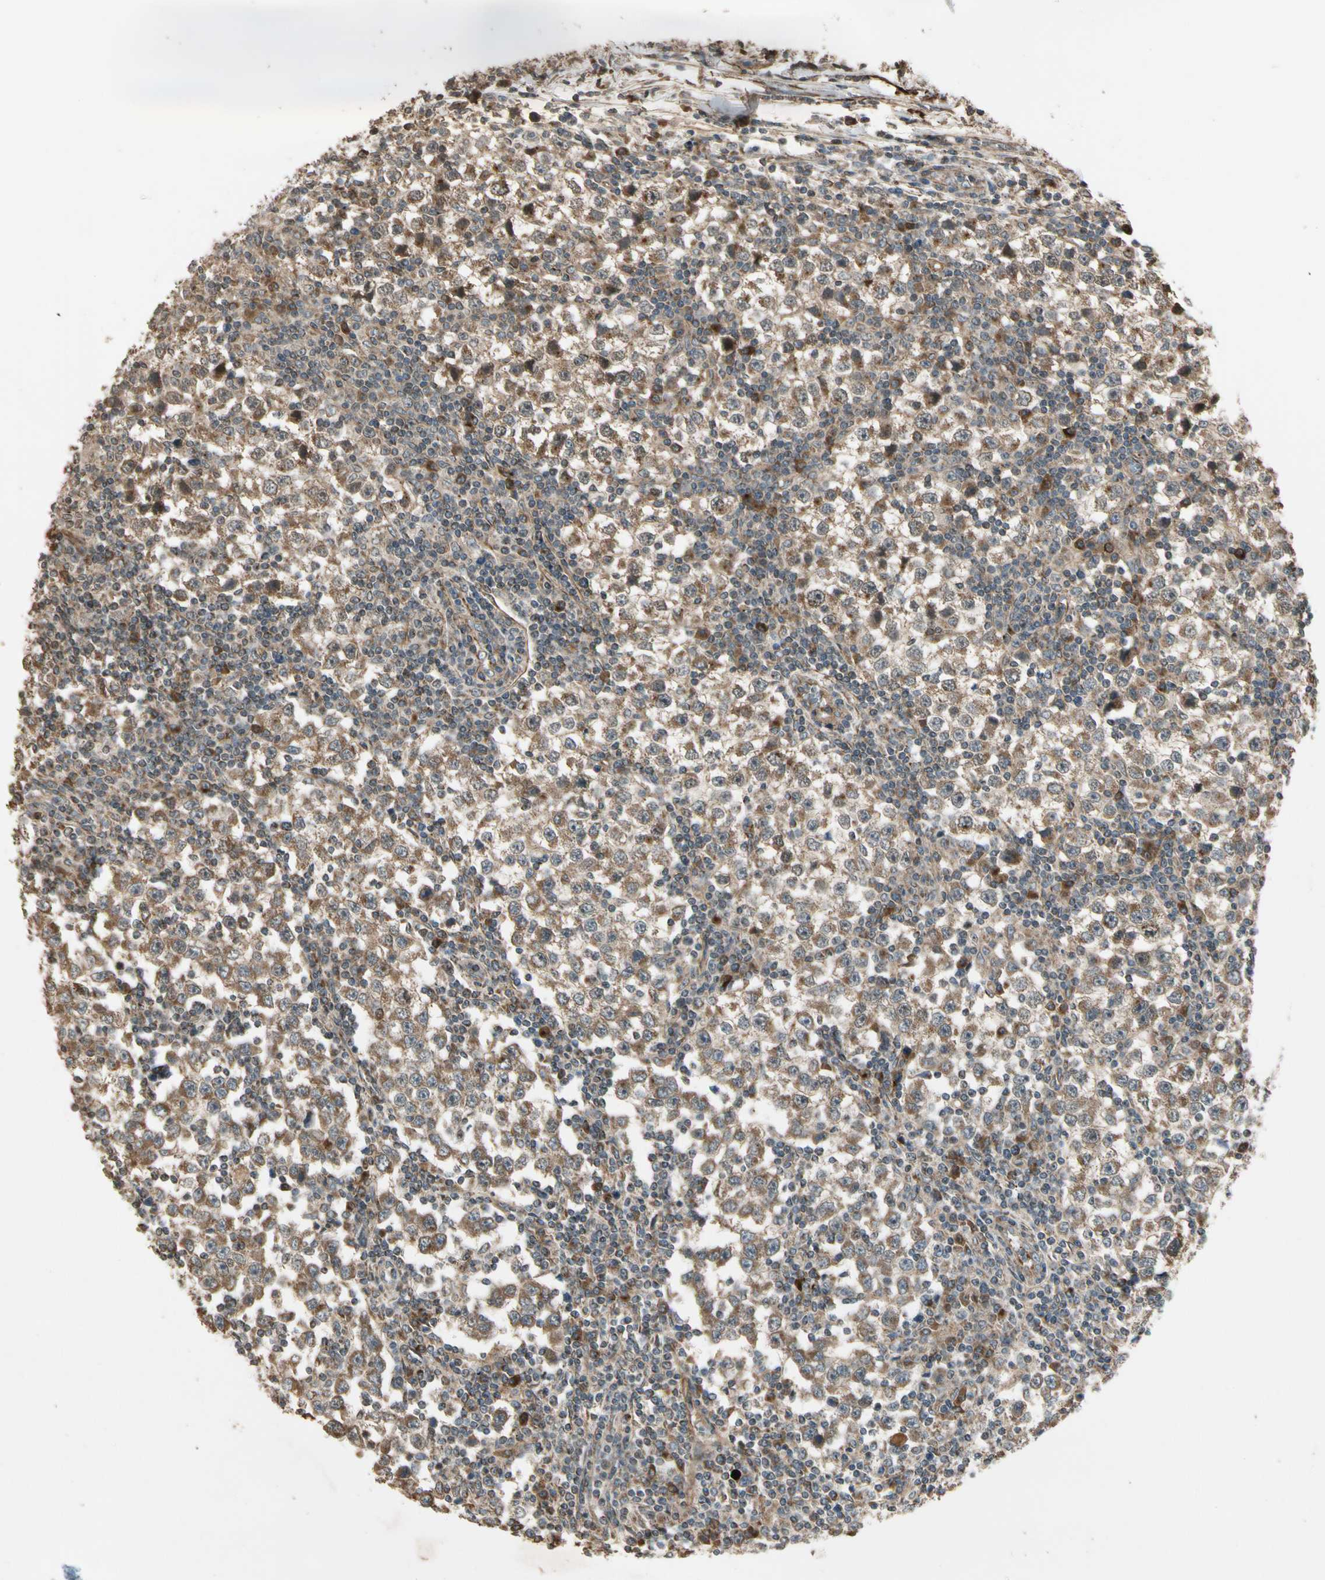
{"staining": {"intensity": "moderate", "quantity": ">75%", "location": "cytoplasmic/membranous"}, "tissue": "testis cancer", "cell_type": "Tumor cells", "image_type": "cancer", "snomed": [{"axis": "morphology", "description": "Seminoma, NOS"}, {"axis": "topography", "description": "Testis"}], "caption": "Moderate cytoplasmic/membranous positivity is present in approximately >75% of tumor cells in testis cancer (seminoma).", "gene": "GCK", "patient": {"sex": "male", "age": 65}}